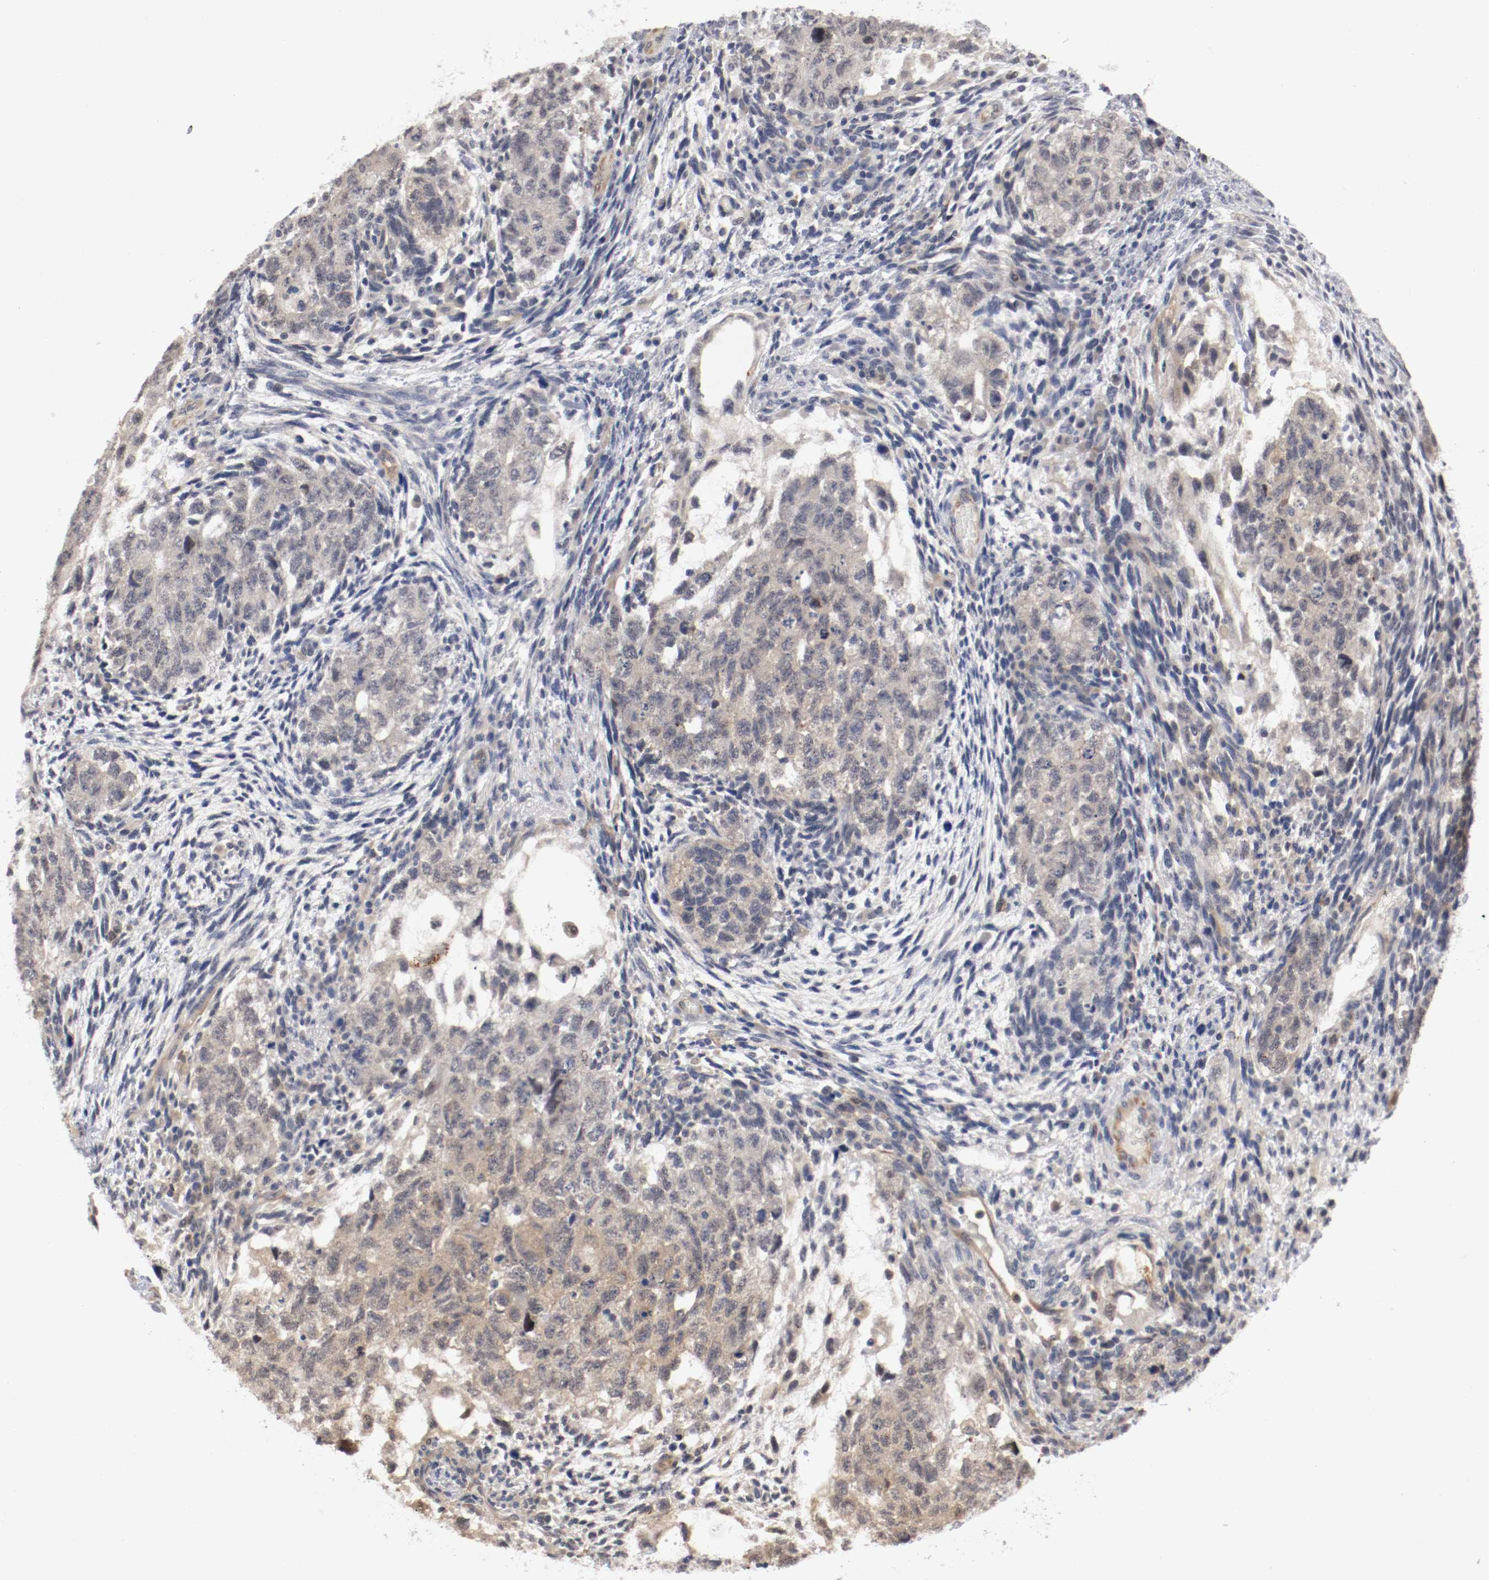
{"staining": {"intensity": "weak", "quantity": "<25%", "location": "cytoplasmic/membranous"}, "tissue": "testis cancer", "cell_type": "Tumor cells", "image_type": "cancer", "snomed": [{"axis": "morphology", "description": "Normal tissue, NOS"}, {"axis": "morphology", "description": "Carcinoma, Embryonal, NOS"}, {"axis": "topography", "description": "Testis"}], "caption": "Tumor cells are negative for brown protein staining in testis embryonal carcinoma.", "gene": "RBM23", "patient": {"sex": "male", "age": 36}}